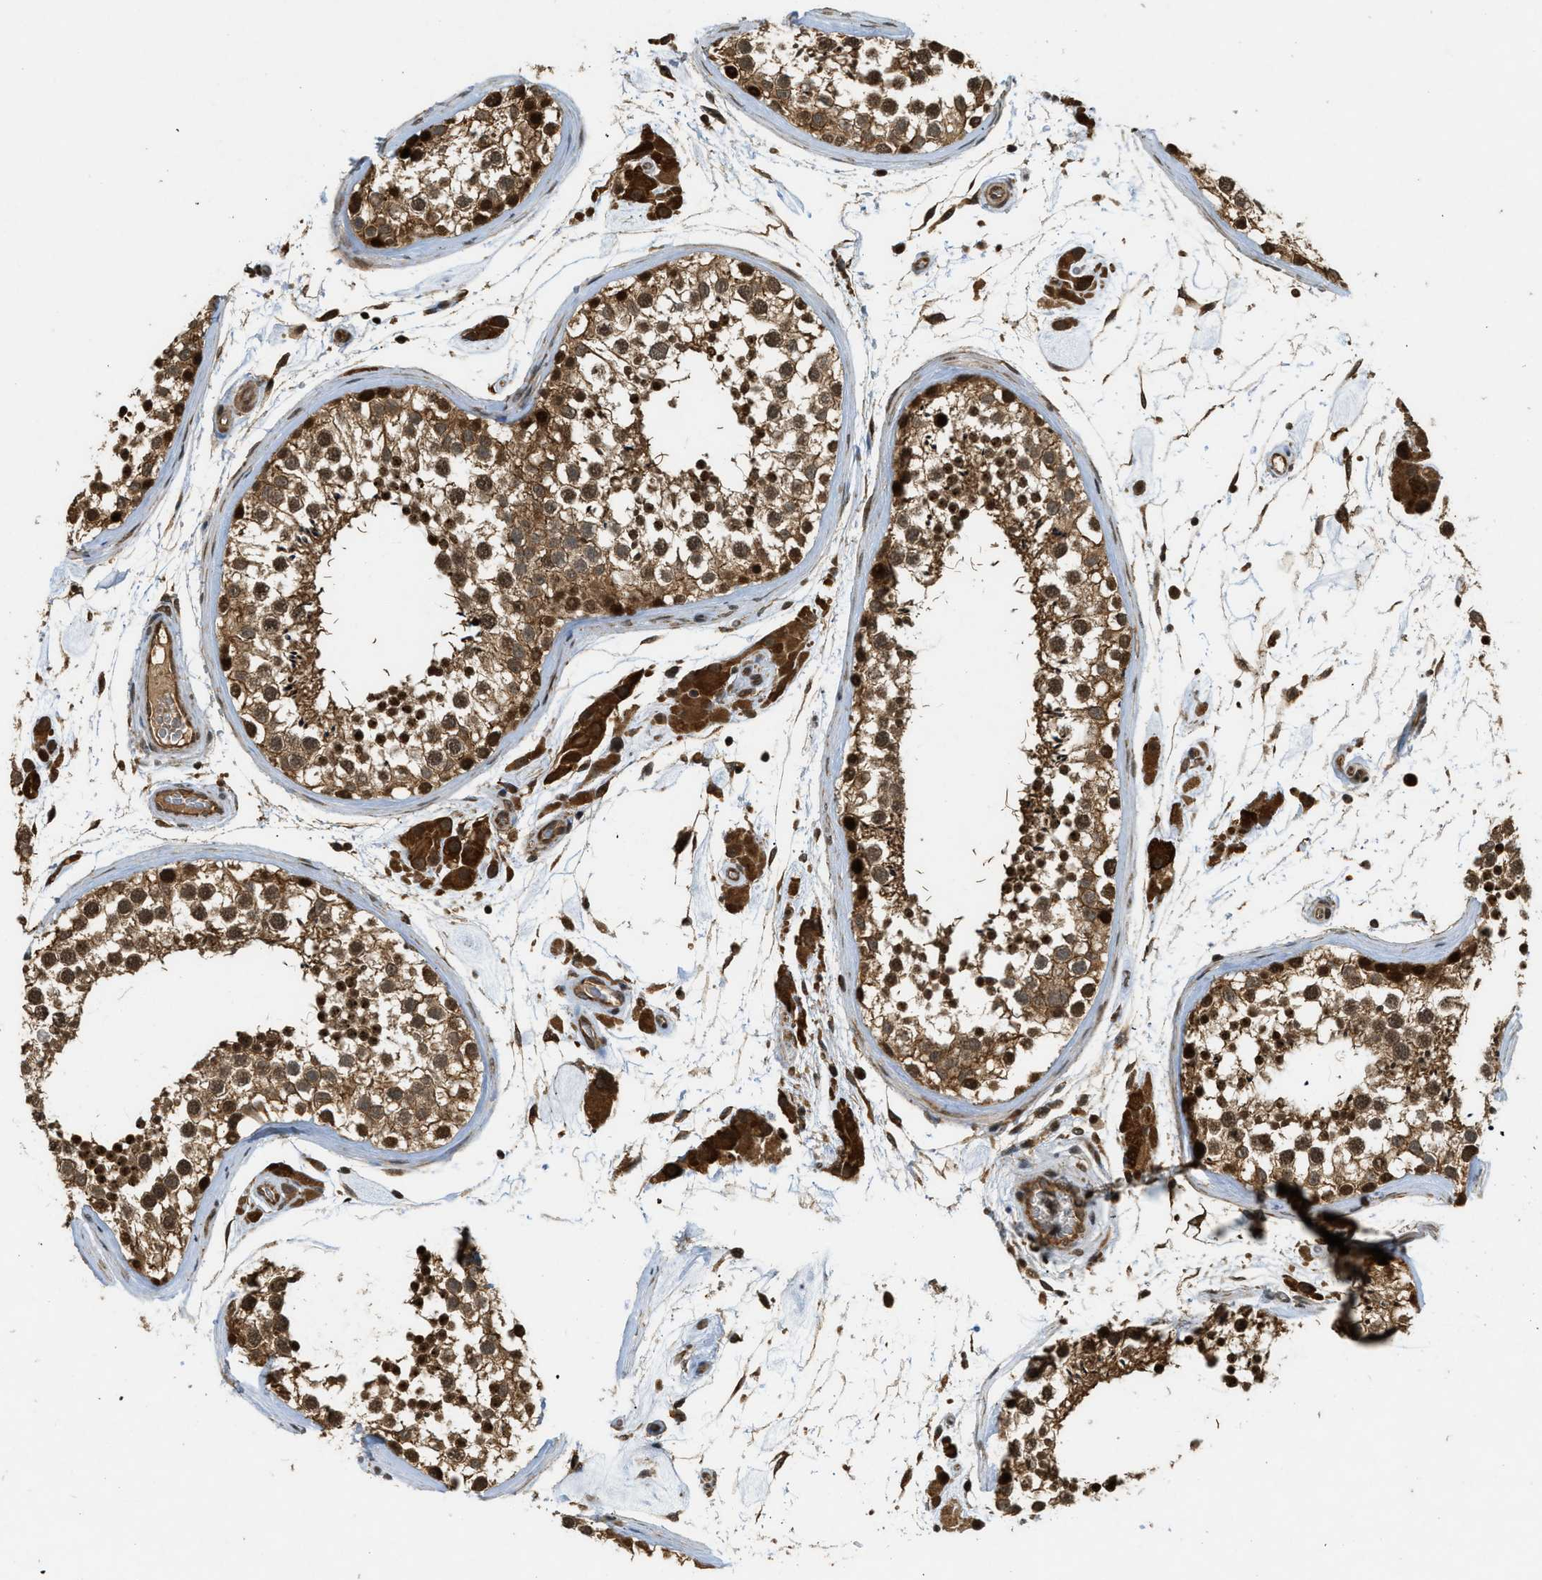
{"staining": {"intensity": "moderate", "quantity": ">75%", "location": "cytoplasmic/membranous,nuclear"}, "tissue": "testis", "cell_type": "Cells in seminiferous ducts", "image_type": "normal", "snomed": [{"axis": "morphology", "description": "Normal tissue, NOS"}, {"axis": "topography", "description": "Testis"}], "caption": "Immunohistochemistry (IHC) image of normal testis stained for a protein (brown), which shows medium levels of moderate cytoplasmic/membranous,nuclear staining in about >75% of cells in seminiferous ducts.", "gene": "EIF2AK3", "patient": {"sex": "male", "age": 46}}